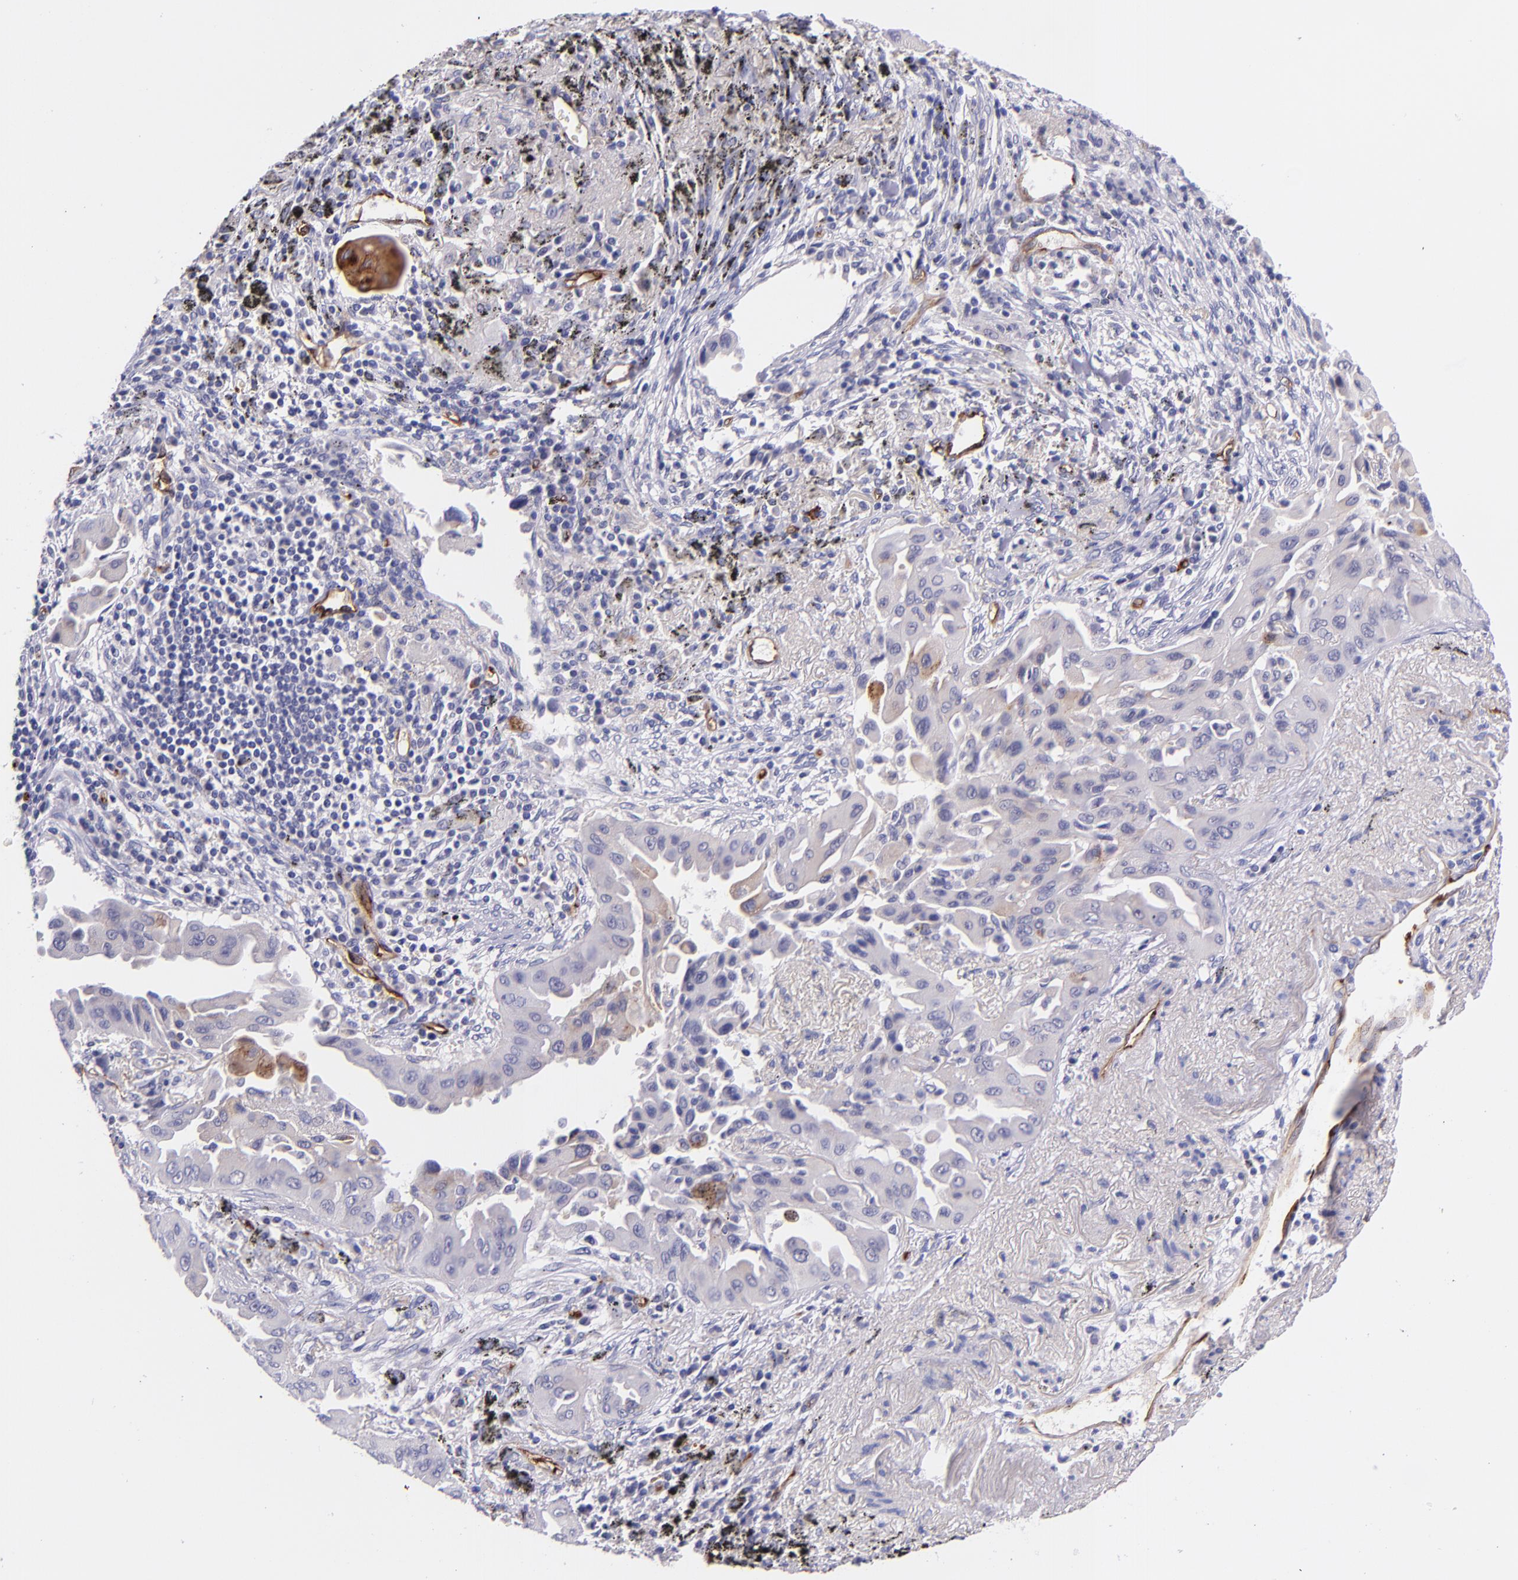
{"staining": {"intensity": "moderate", "quantity": "<25%", "location": "cytoplasmic/membranous"}, "tissue": "lung cancer", "cell_type": "Tumor cells", "image_type": "cancer", "snomed": [{"axis": "morphology", "description": "Adenocarcinoma, NOS"}, {"axis": "topography", "description": "Lung"}], "caption": "Moderate cytoplasmic/membranous positivity for a protein is seen in about <25% of tumor cells of lung cancer (adenocarcinoma) using immunohistochemistry.", "gene": "NOS3", "patient": {"sex": "male", "age": 68}}